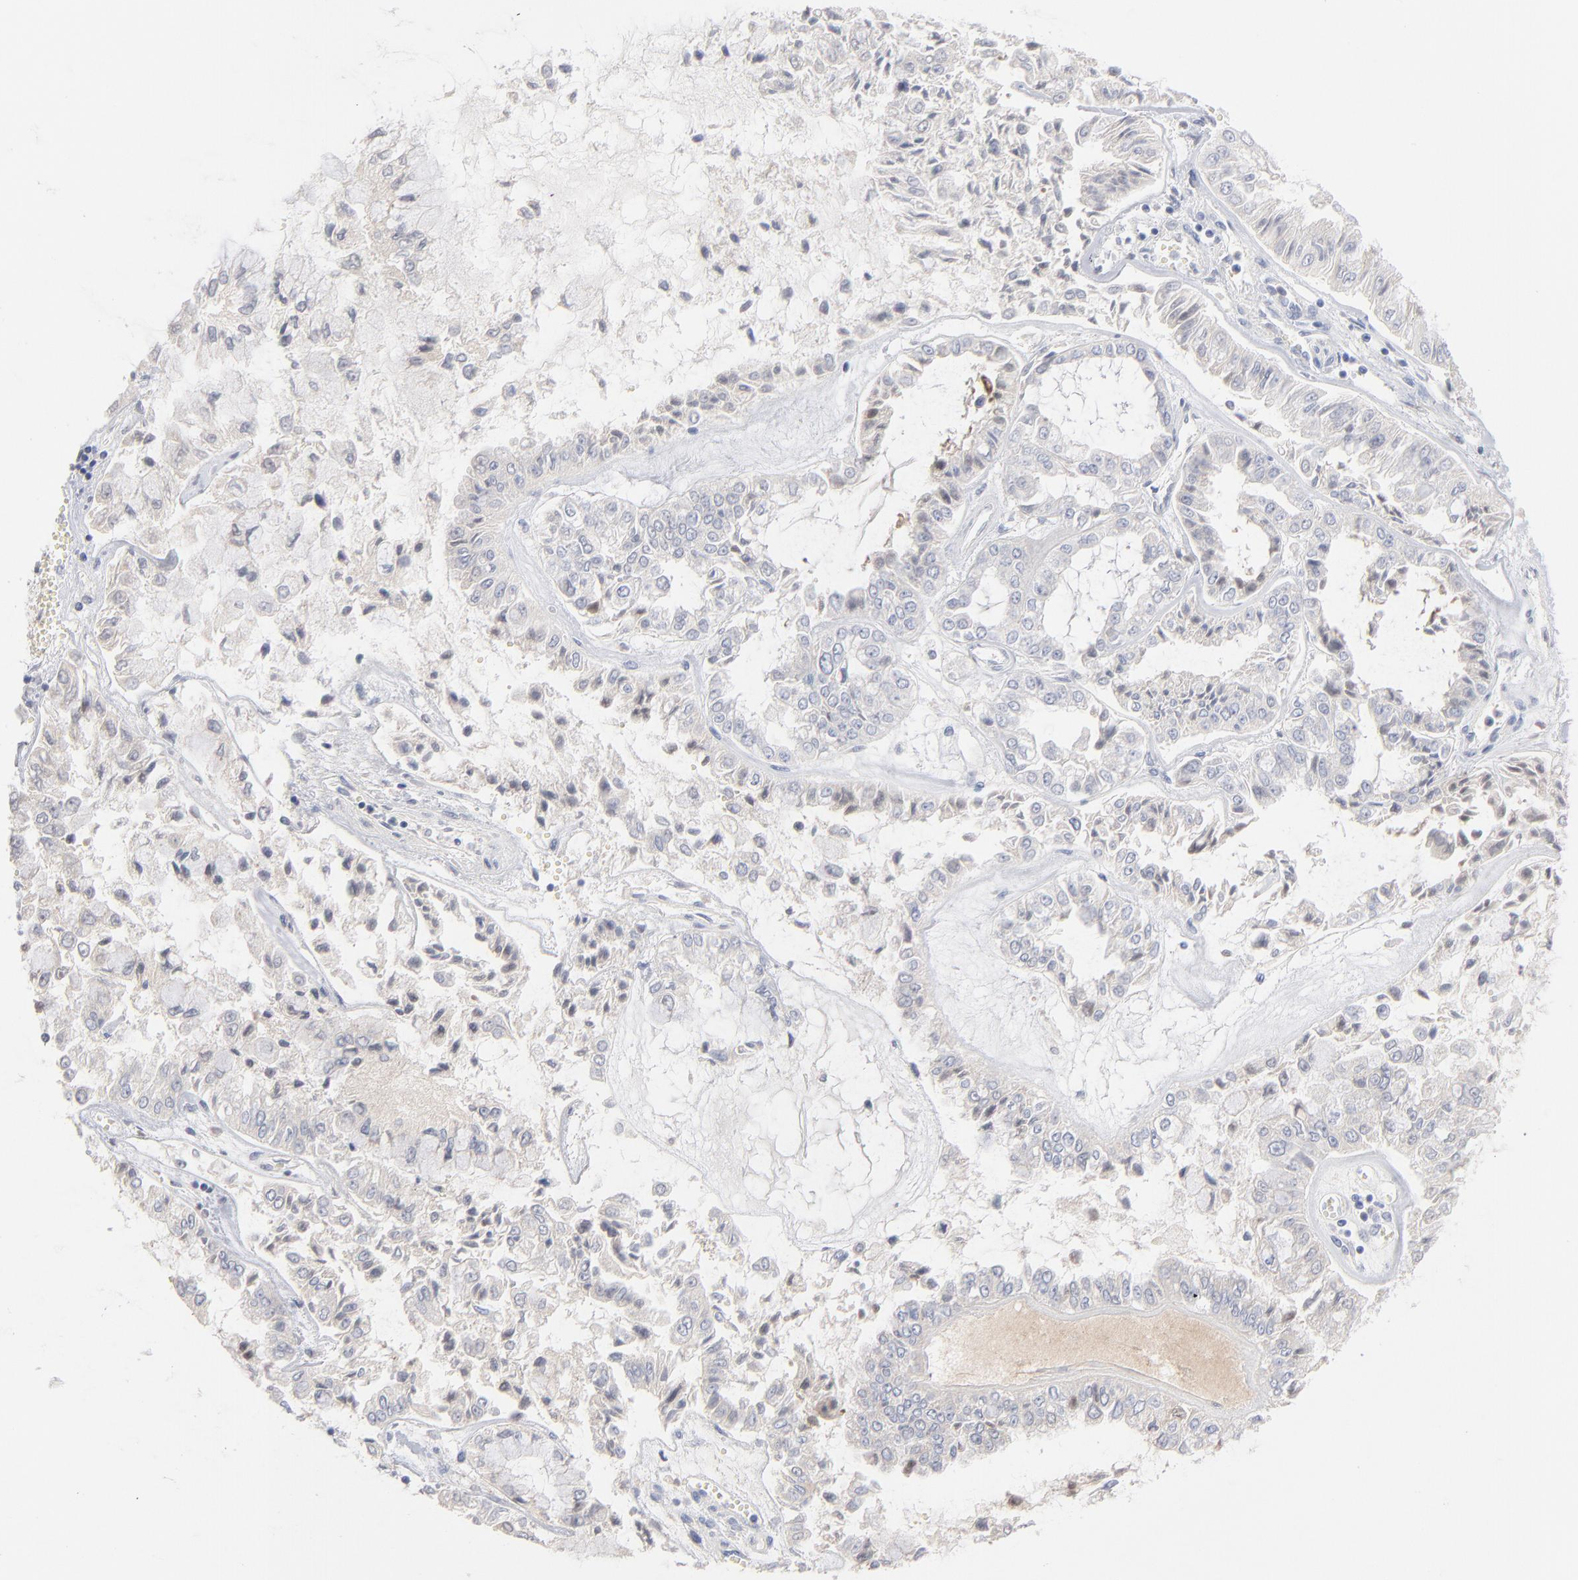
{"staining": {"intensity": "negative", "quantity": "none", "location": "none"}, "tissue": "liver cancer", "cell_type": "Tumor cells", "image_type": "cancer", "snomed": [{"axis": "morphology", "description": "Cholangiocarcinoma"}, {"axis": "topography", "description": "Liver"}], "caption": "Tumor cells are negative for protein expression in human liver cancer (cholangiocarcinoma).", "gene": "F12", "patient": {"sex": "female", "age": 79}}